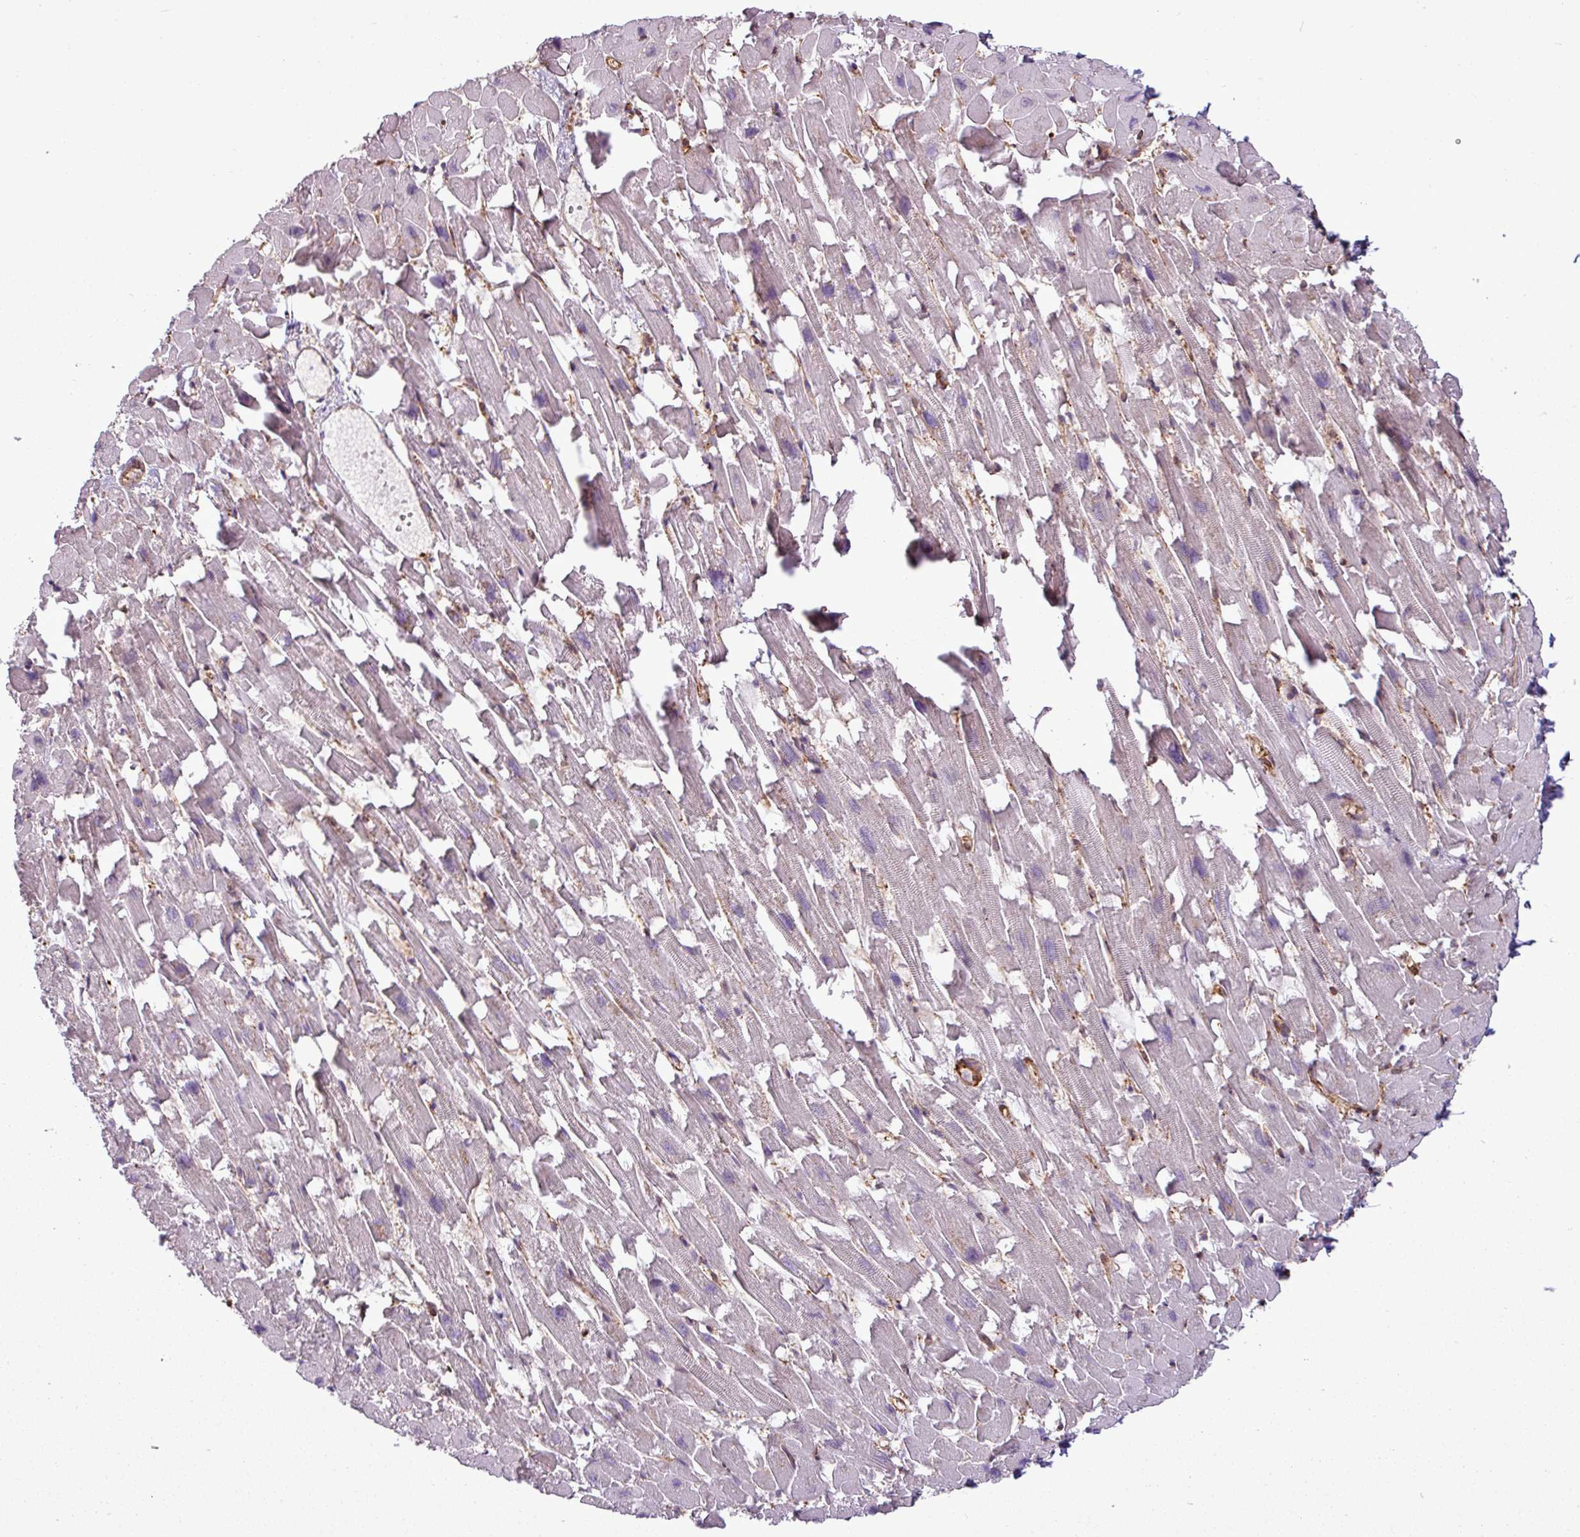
{"staining": {"intensity": "negative", "quantity": "none", "location": "none"}, "tissue": "heart muscle", "cell_type": "Cardiomyocytes", "image_type": "normal", "snomed": [{"axis": "morphology", "description": "Normal tissue, NOS"}, {"axis": "topography", "description": "Heart"}], "caption": "Micrograph shows no significant protein expression in cardiomyocytes of normal heart muscle.", "gene": "PACSIN2", "patient": {"sex": "female", "age": 64}}